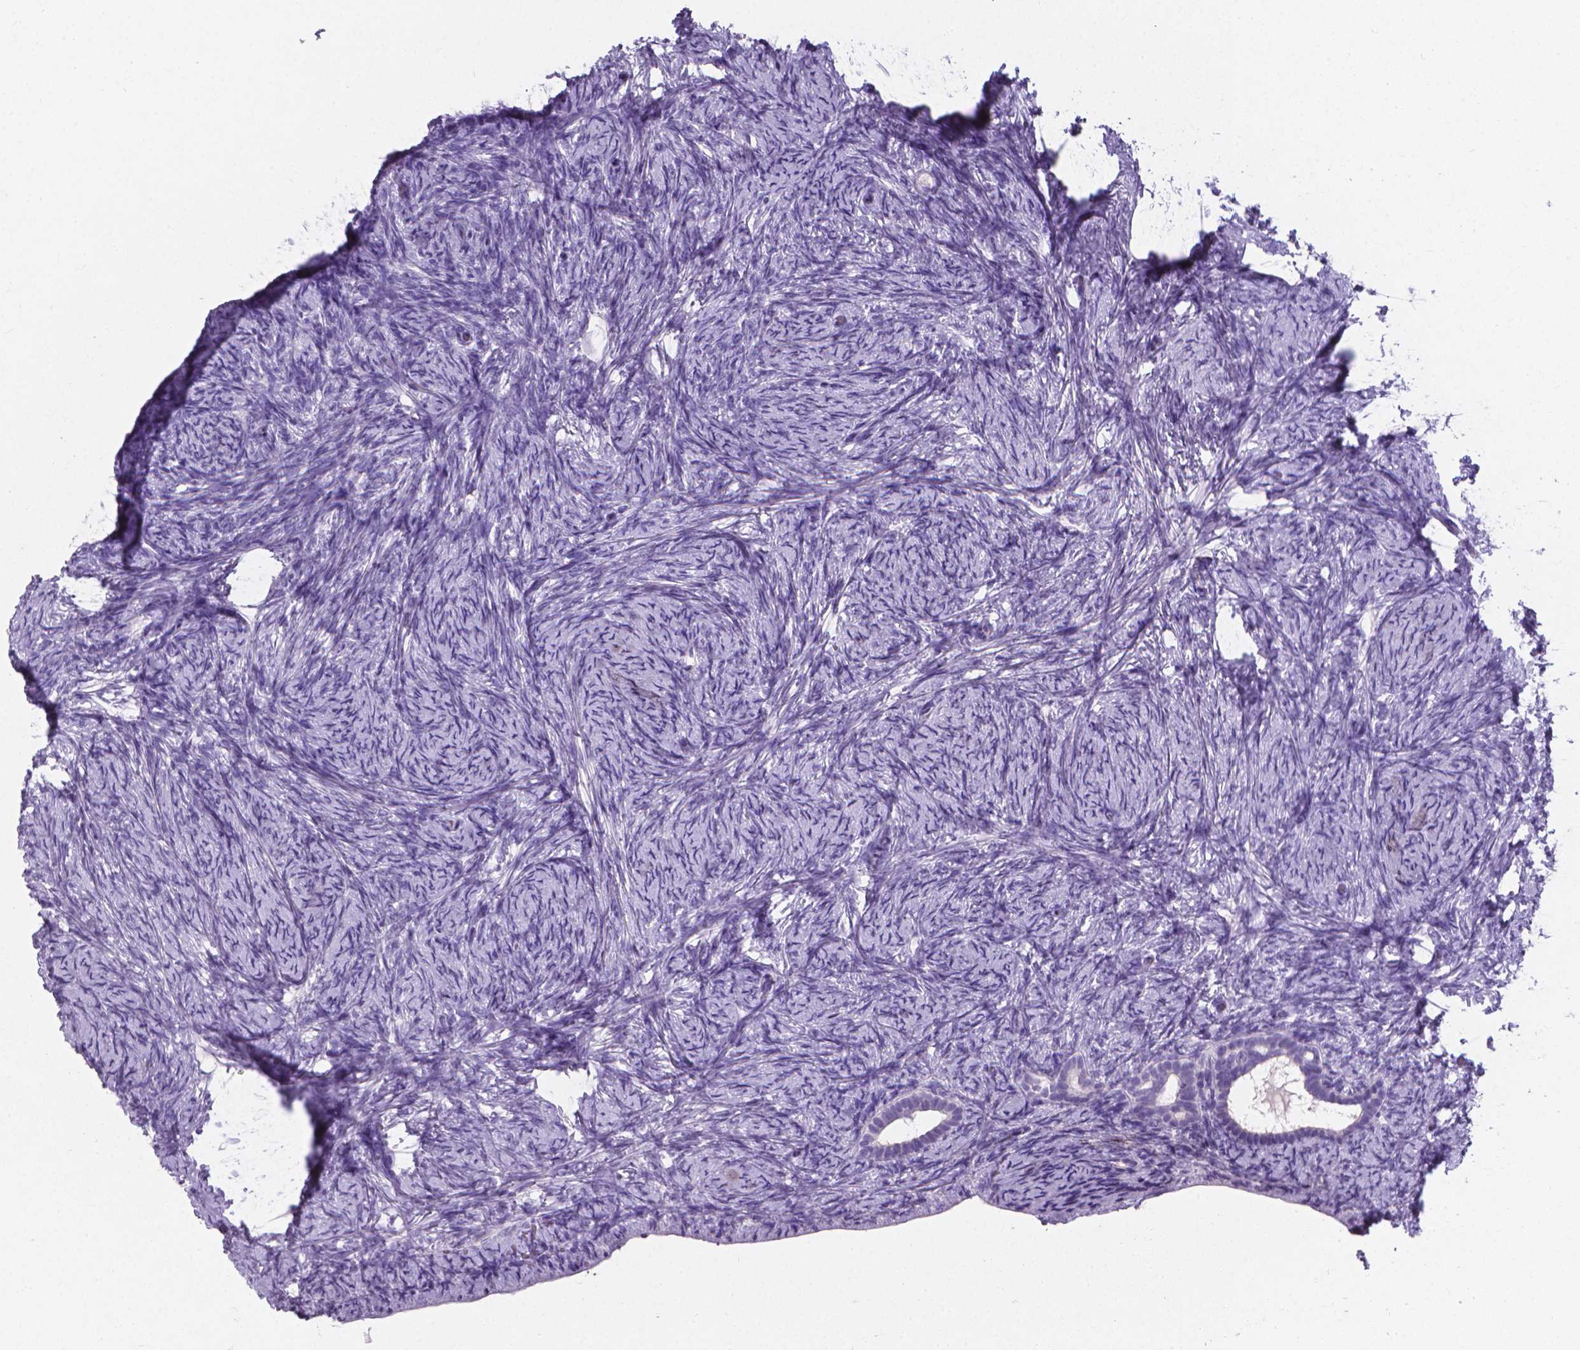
{"staining": {"intensity": "negative", "quantity": "none", "location": "none"}, "tissue": "ovary", "cell_type": "Follicle cells", "image_type": "normal", "snomed": [{"axis": "morphology", "description": "Normal tissue, NOS"}, {"axis": "topography", "description": "Ovary"}], "caption": "Benign ovary was stained to show a protein in brown. There is no significant staining in follicle cells.", "gene": "XPNPEP2", "patient": {"sex": "female", "age": 34}}